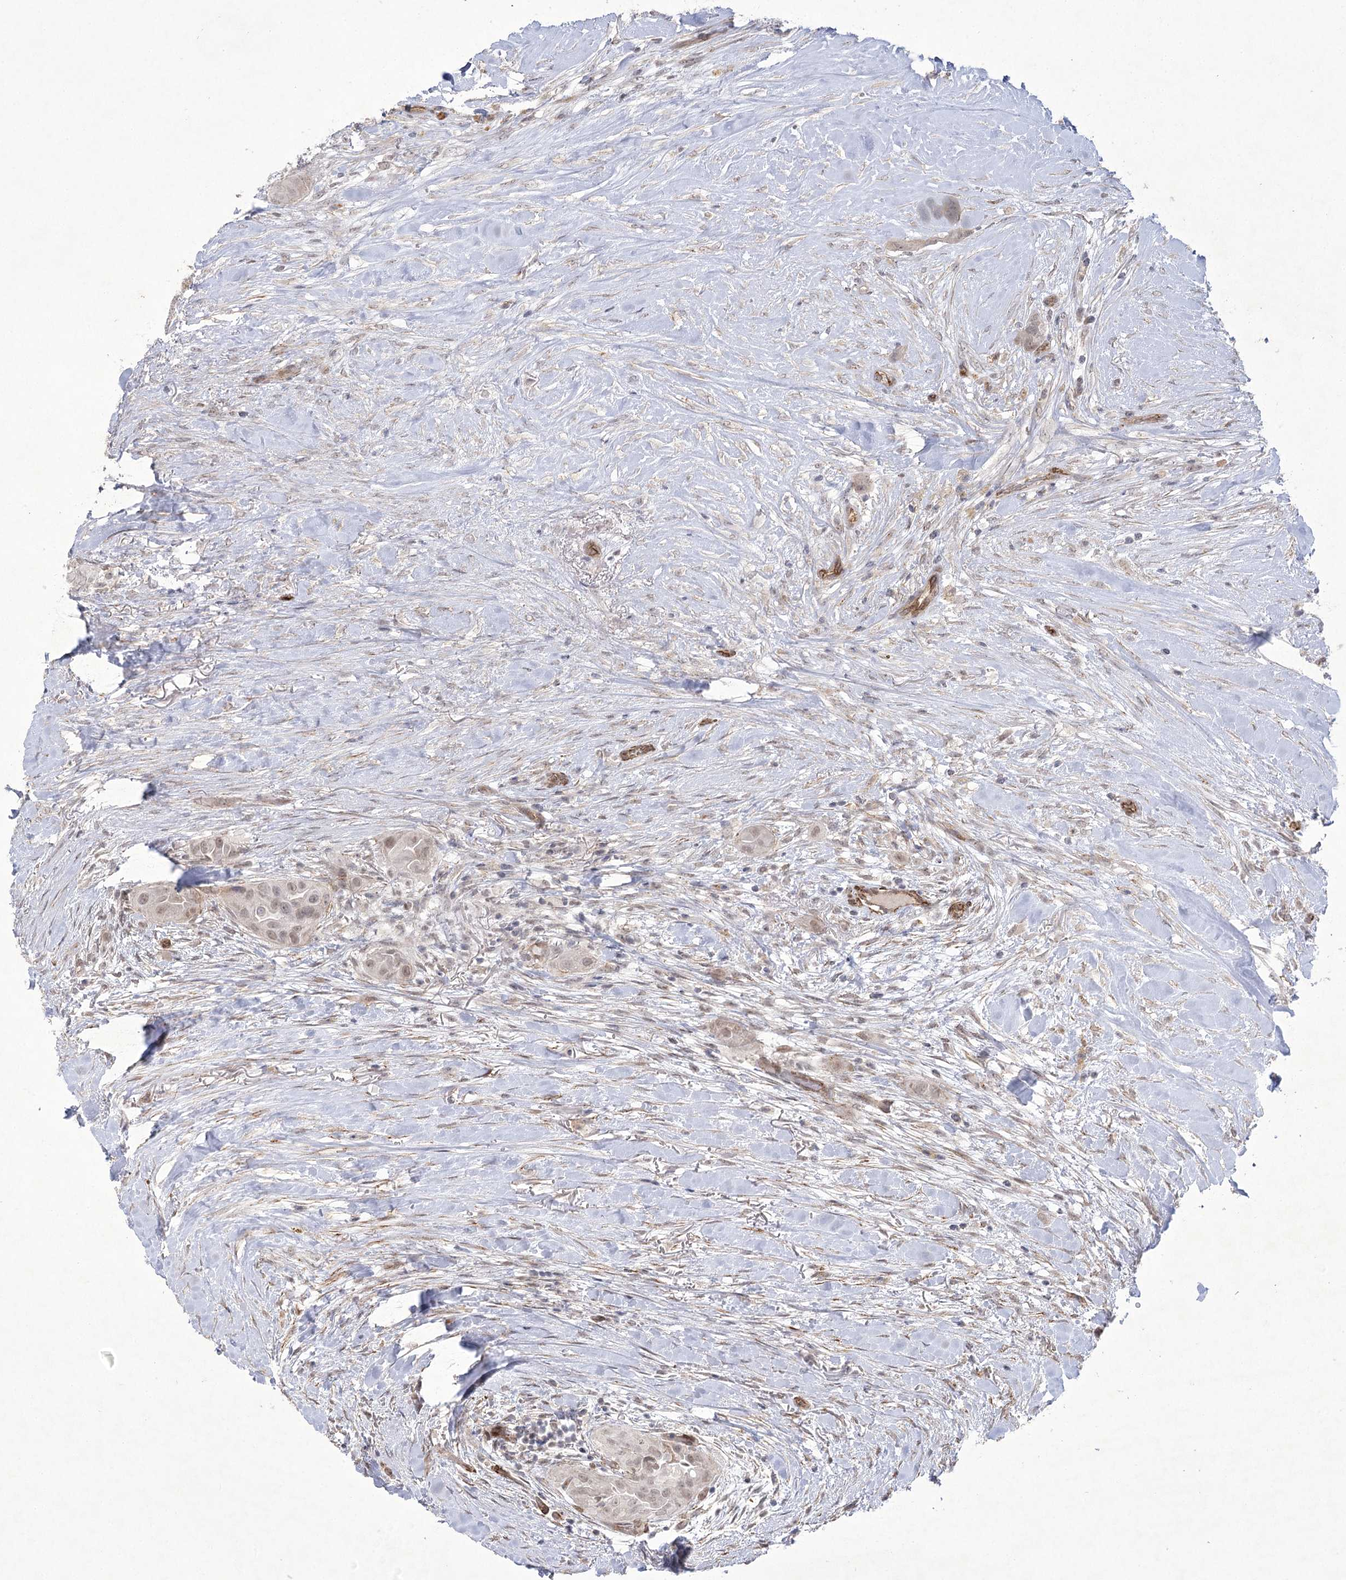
{"staining": {"intensity": "weak", "quantity": "25%-75%", "location": "nuclear"}, "tissue": "thyroid cancer", "cell_type": "Tumor cells", "image_type": "cancer", "snomed": [{"axis": "morphology", "description": "Papillary adenocarcinoma, NOS"}, {"axis": "topography", "description": "Thyroid gland"}], "caption": "Thyroid cancer tissue shows weak nuclear positivity in approximately 25%-75% of tumor cells, visualized by immunohistochemistry.", "gene": "AMTN", "patient": {"sex": "female", "age": 59}}